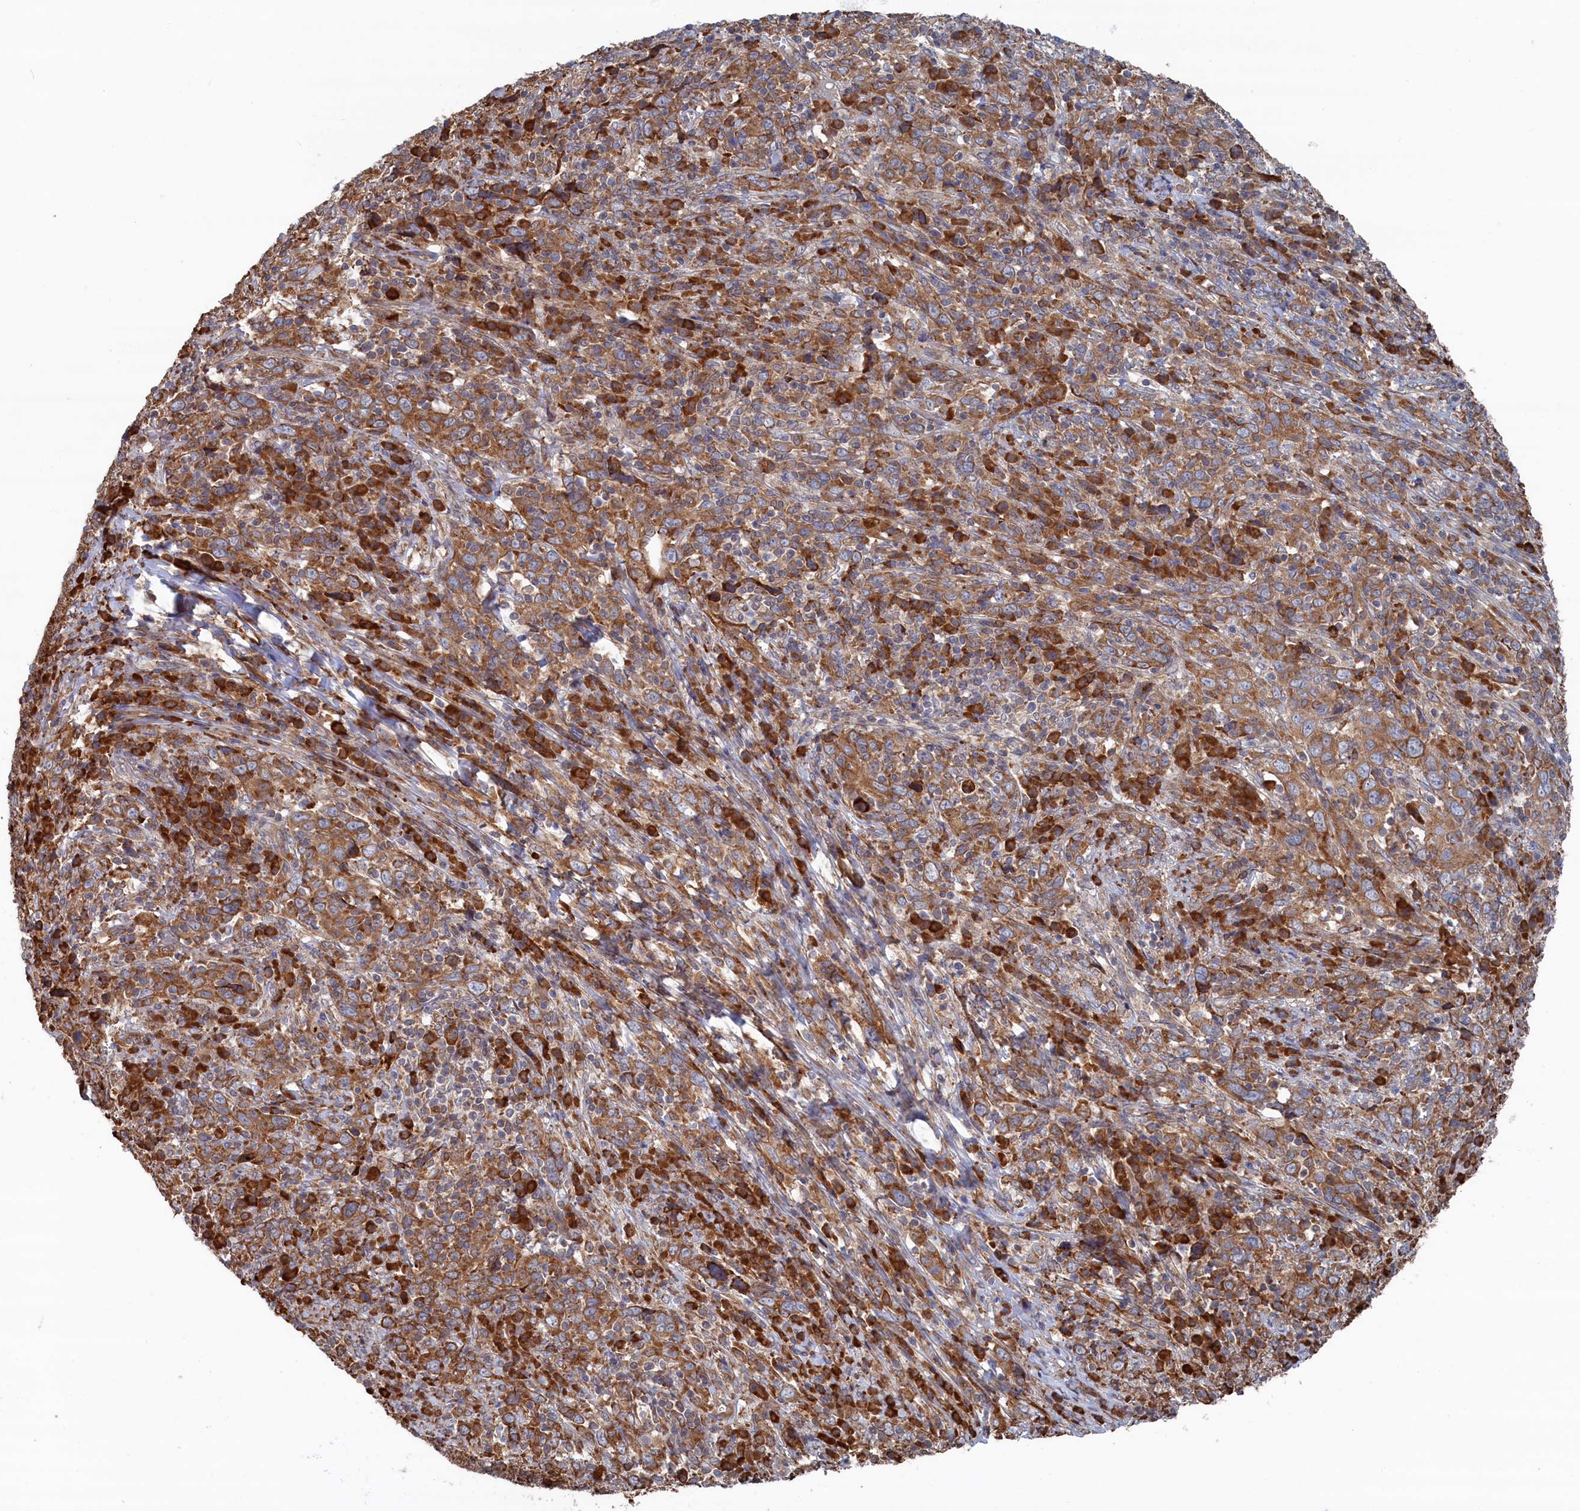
{"staining": {"intensity": "moderate", "quantity": ">75%", "location": "cytoplasmic/membranous"}, "tissue": "cervical cancer", "cell_type": "Tumor cells", "image_type": "cancer", "snomed": [{"axis": "morphology", "description": "Squamous cell carcinoma, NOS"}, {"axis": "topography", "description": "Cervix"}], "caption": "Protein analysis of cervical squamous cell carcinoma tissue exhibits moderate cytoplasmic/membranous staining in about >75% of tumor cells. (IHC, brightfield microscopy, high magnification).", "gene": "BPIFB6", "patient": {"sex": "female", "age": 46}}